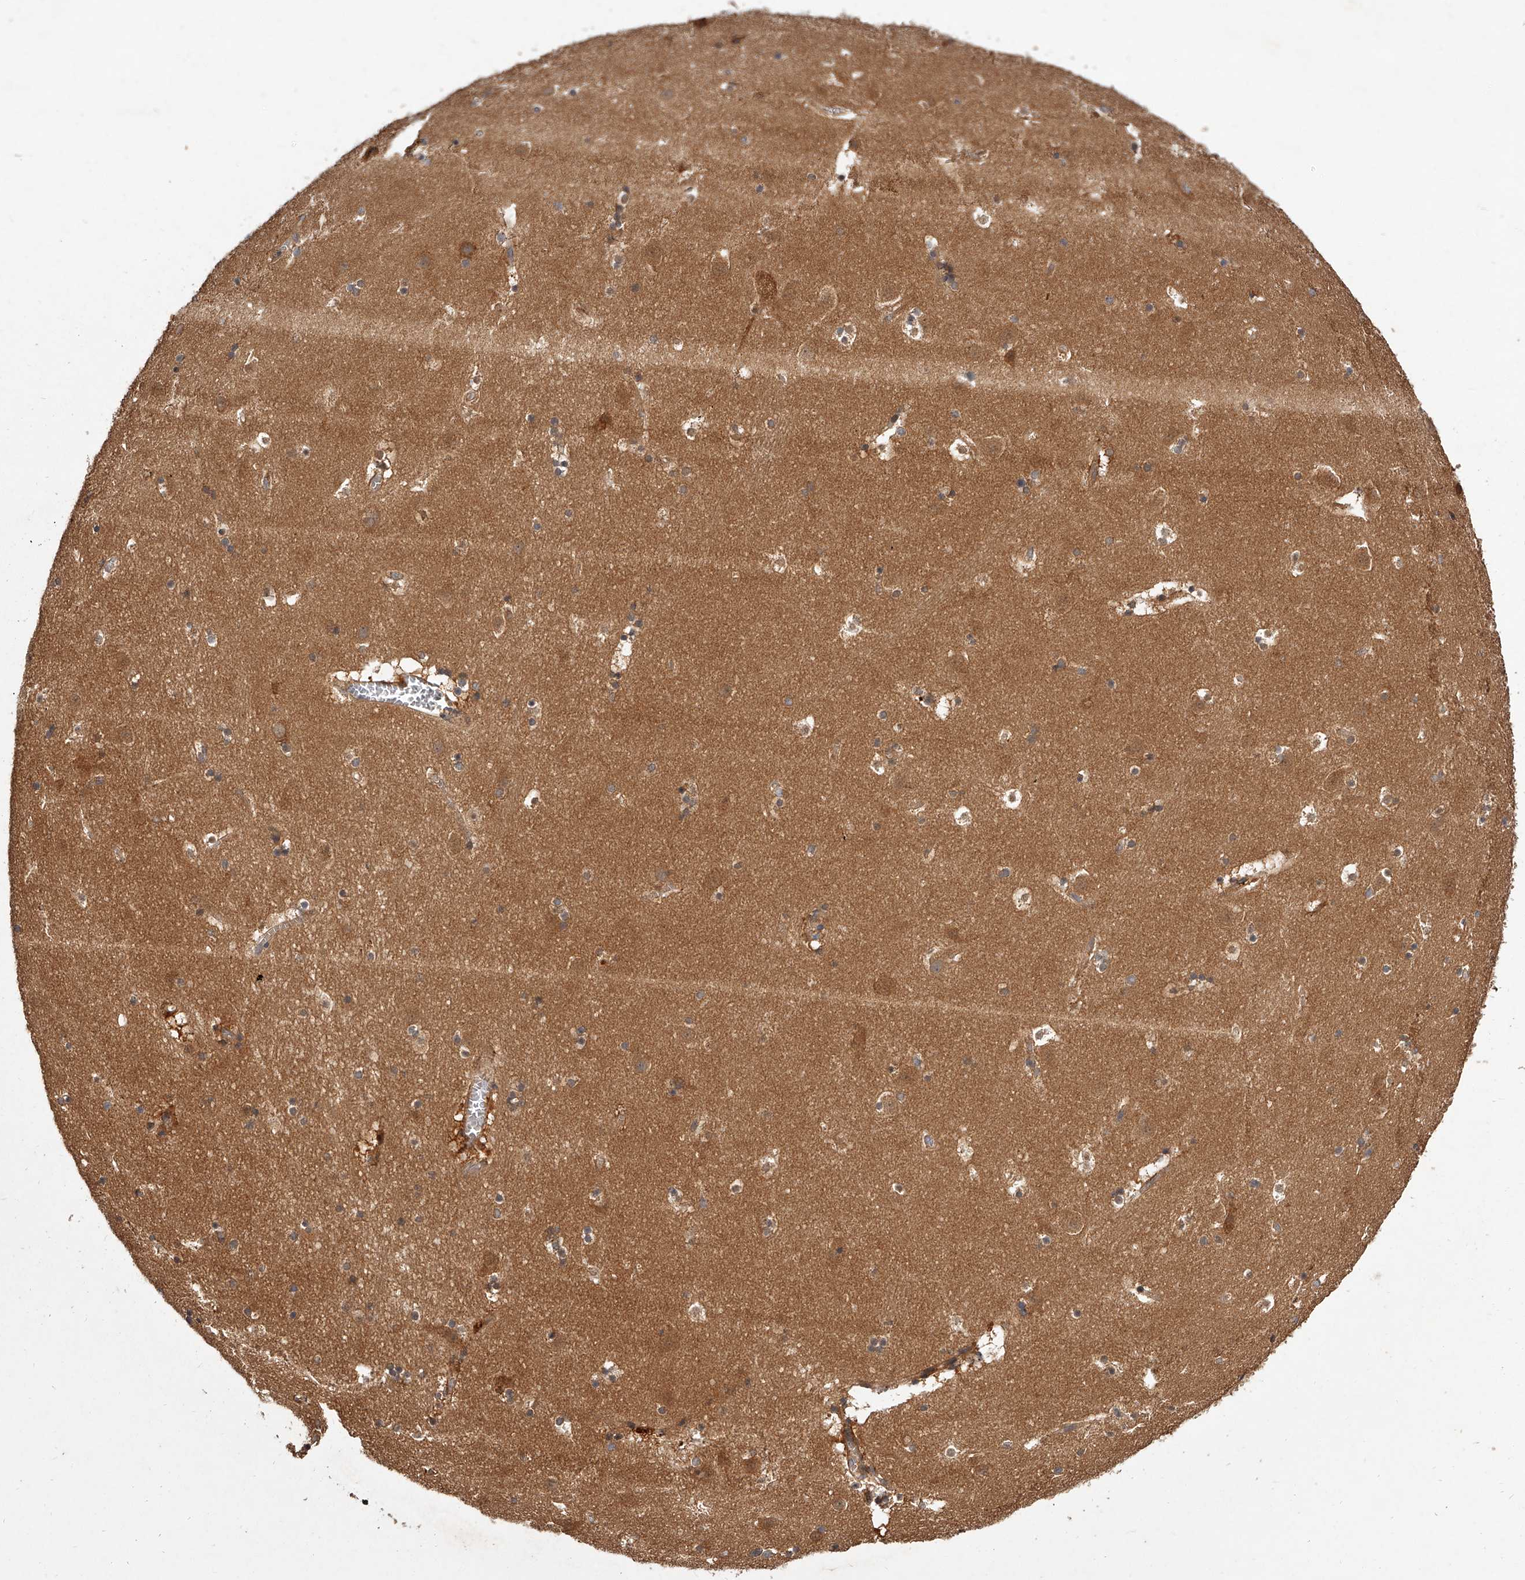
{"staining": {"intensity": "moderate", "quantity": ">75%", "location": "cytoplasmic/membranous"}, "tissue": "caudate", "cell_type": "Glial cells", "image_type": "normal", "snomed": [{"axis": "morphology", "description": "Normal tissue, NOS"}, {"axis": "topography", "description": "Lateral ventricle wall"}], "caption": "Unremarkable caudate was stained to show a protein in brown. There is medium levels of moderate cytoplasmic/membranous expression in approximately >75% of glial cells. (Brightfield microscopy of DAB IHC at high magnification).", "gene": "CRYZL1", "patient": {"sex": "male", "age": 45}}